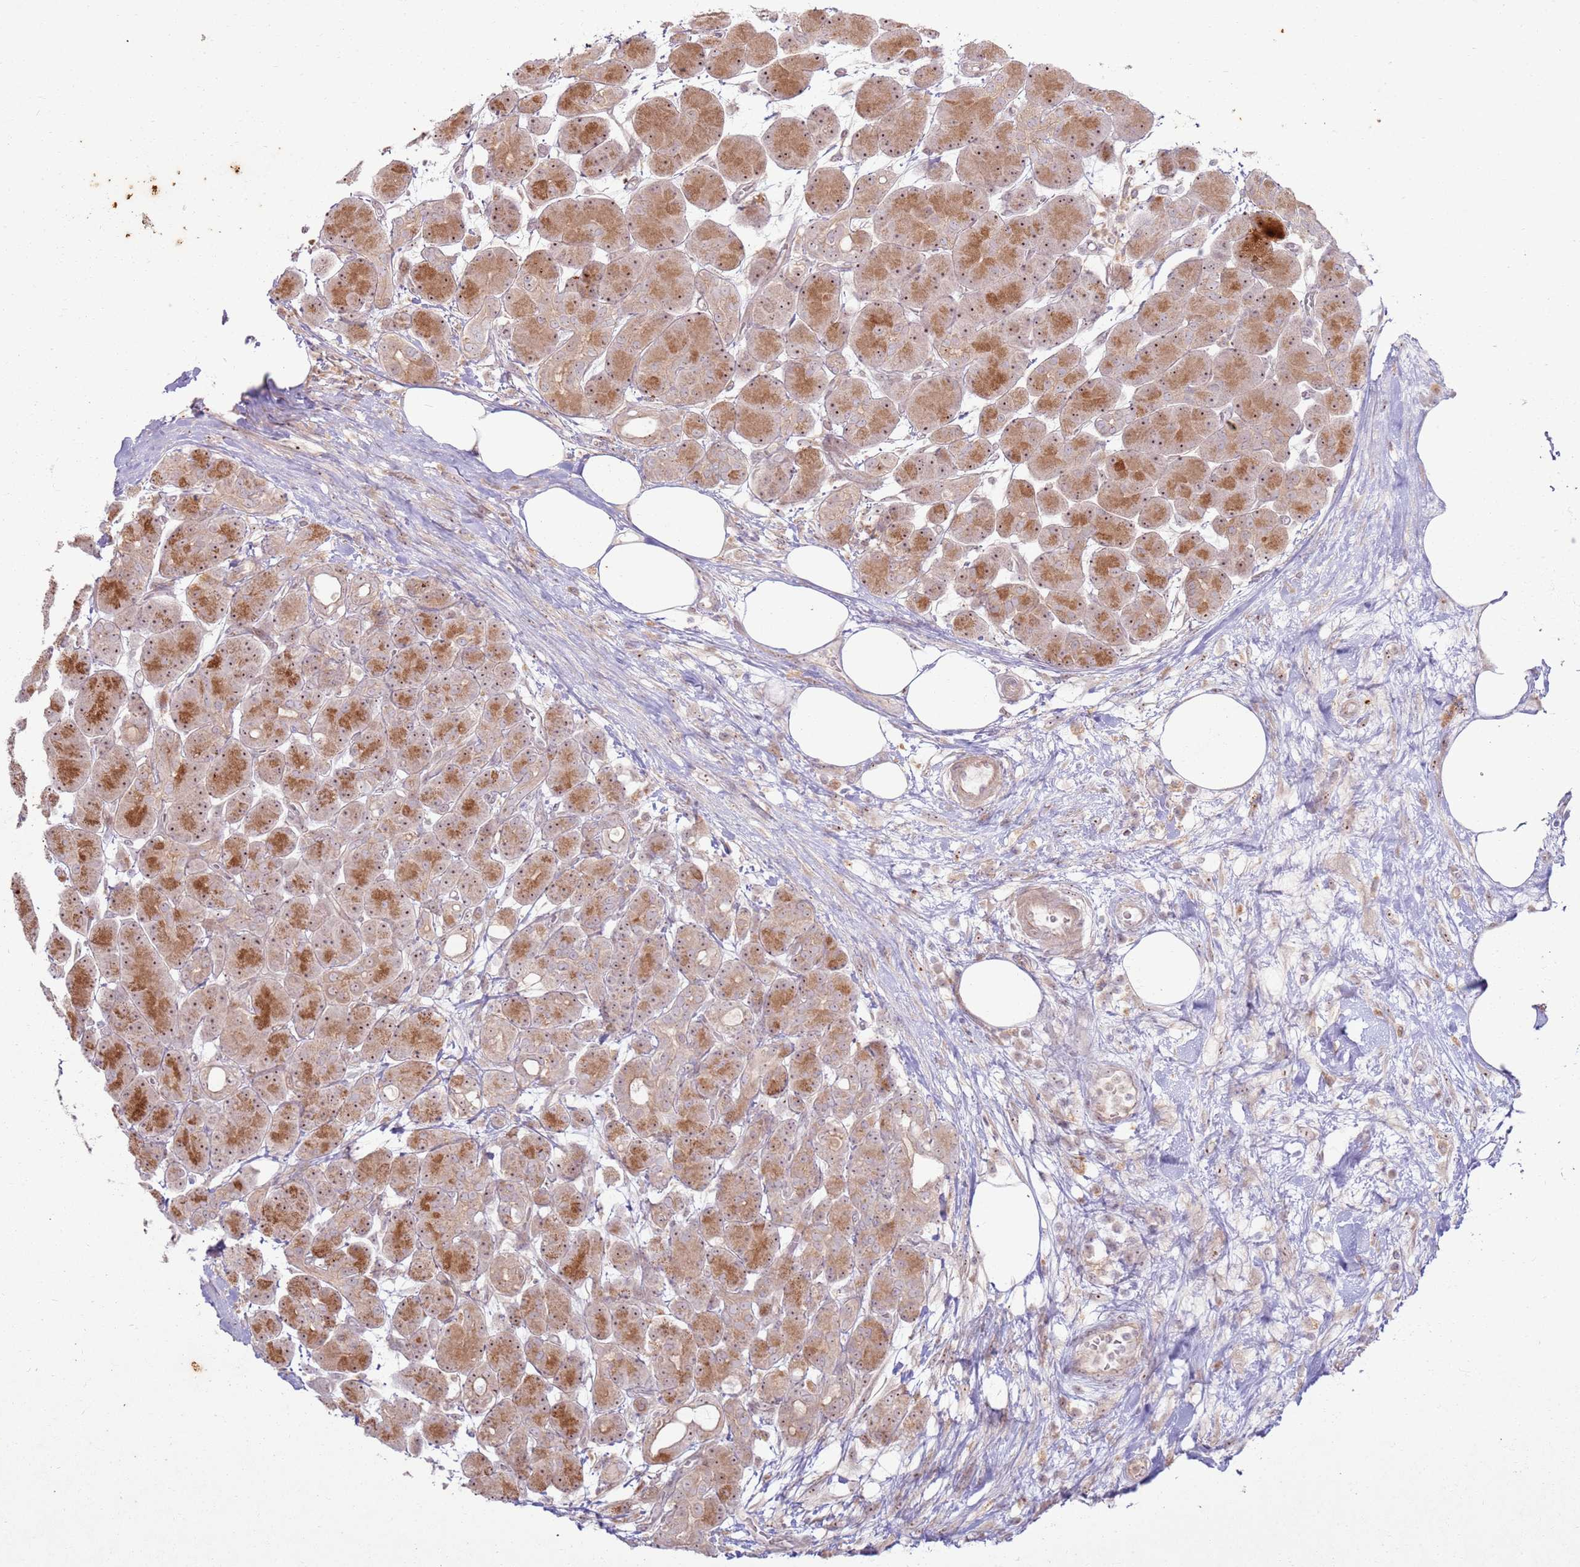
{"staining": {"intensity": "strong", "quantity": ">75%", "location": "cytoplasmic/membranous,nuclear"}, "tissue": "pancreas", "cell_type": "Exocrine glandular cells", "image_type": "normal", "snomed": [{"axis": "morphology", "description": "Normal tissue, NOS"}, {"axis": "topography", "description": "Pancreas"}], "caption": "Immunohistochemical staining of benign pancreas shows strong cytoplasmic/membranous,nuclear protein positivity in about >75% of exocrine glandular cells.", "gene": "CNPY1", "patient": {"sex": "male", "age": 63}}